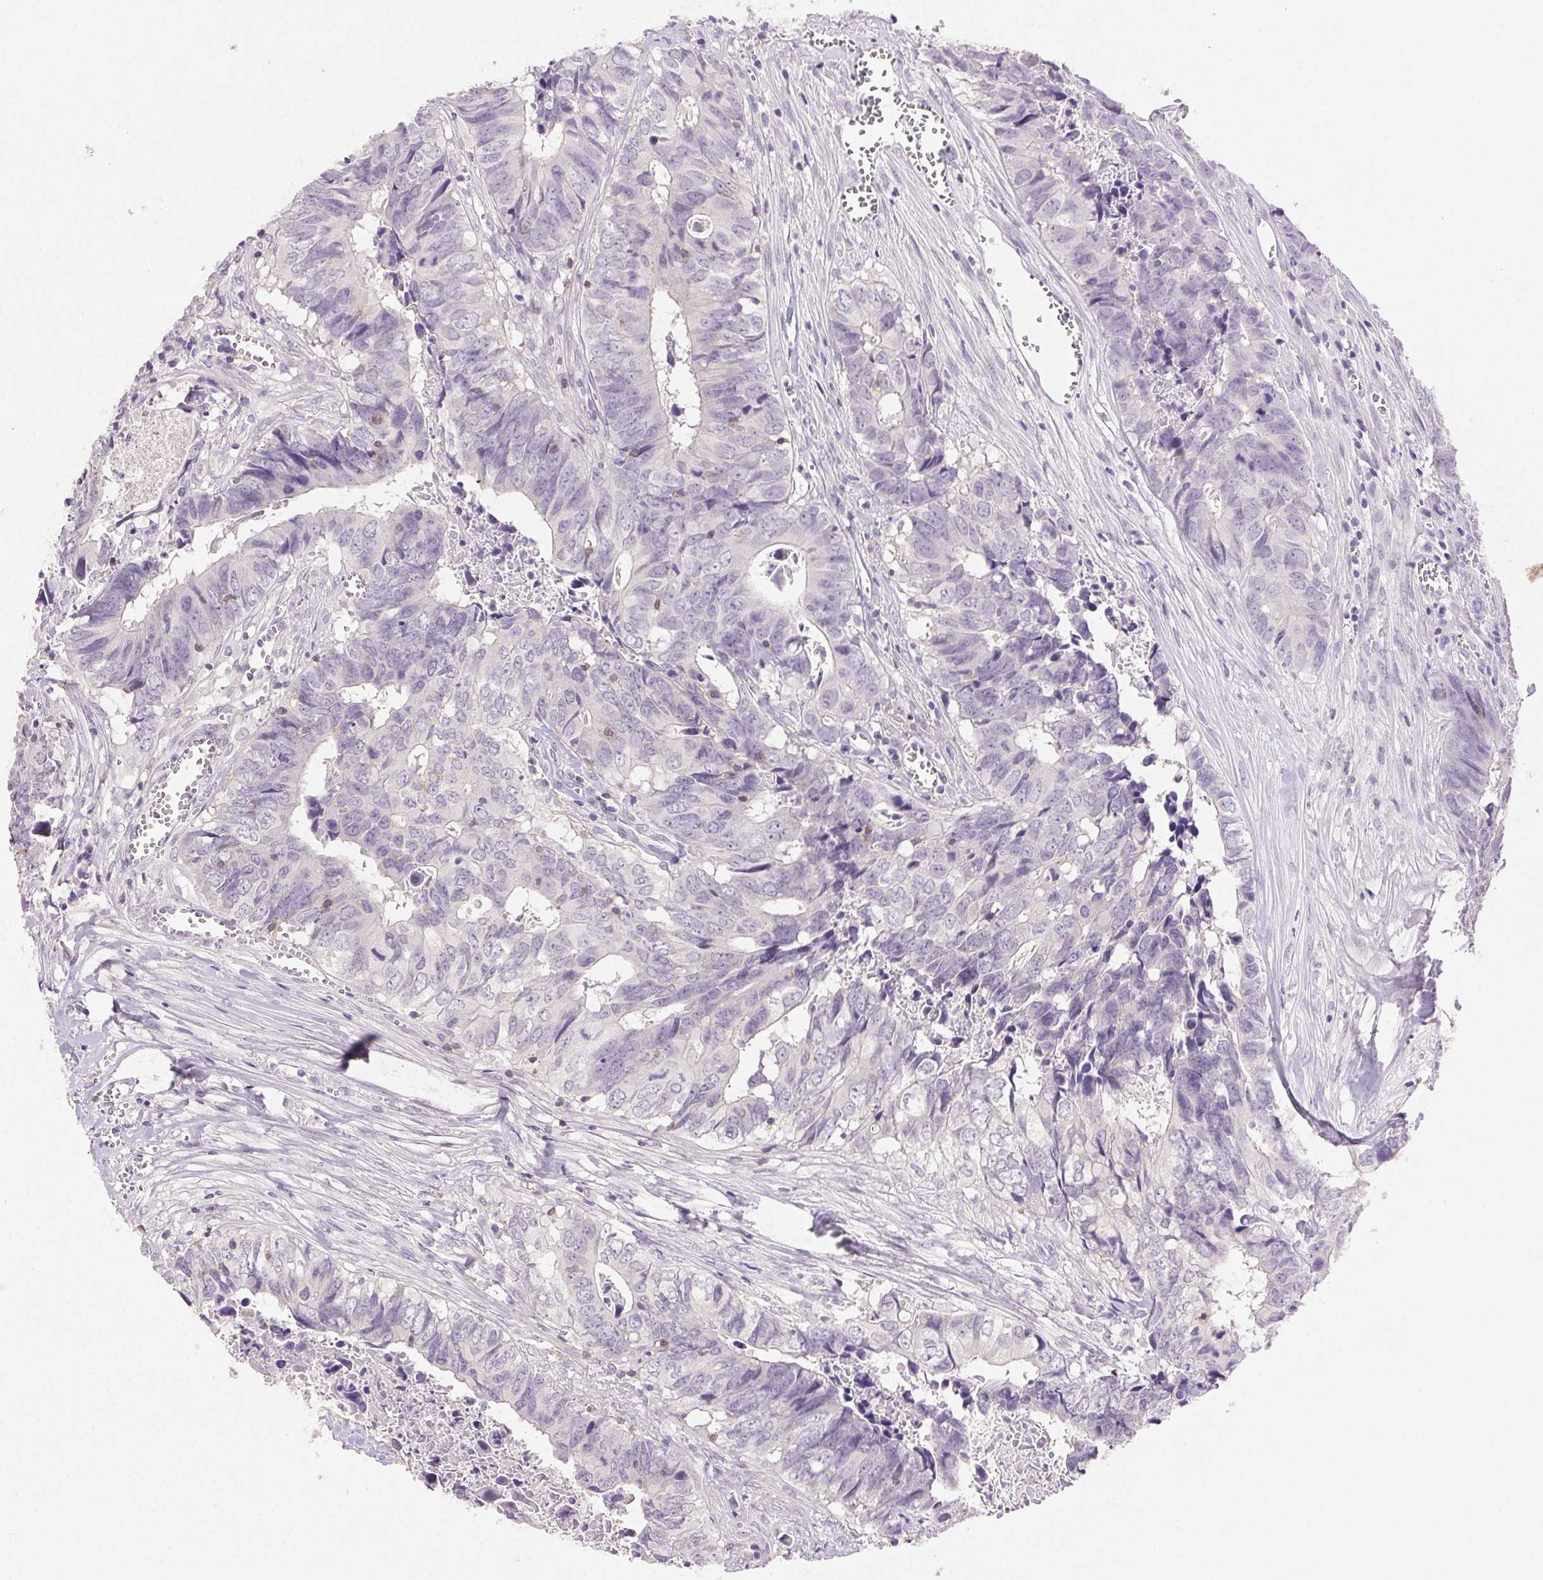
{"staining": {"intensity": "negative", "quantity": "none", "location": "none"}, "tissue": "colorectal cancer", "cell_type": "Tumor cells", "image_type": "cancer", "snomed": [{"axis": "morphology", "description": "Adenocarcinoma, NOS"}, {"axis": "topography", "description": "Colon"}], "caption": "High power microscopy photomicrograph of an immunohistochemistry photomicrograph of colorectal cancer, revealing no significant expression in tumor cells. (IHC, brightfield microscopy, high magnification).", "gene": "AKAP5", "patient": {"sex": "female", "age": 82}}